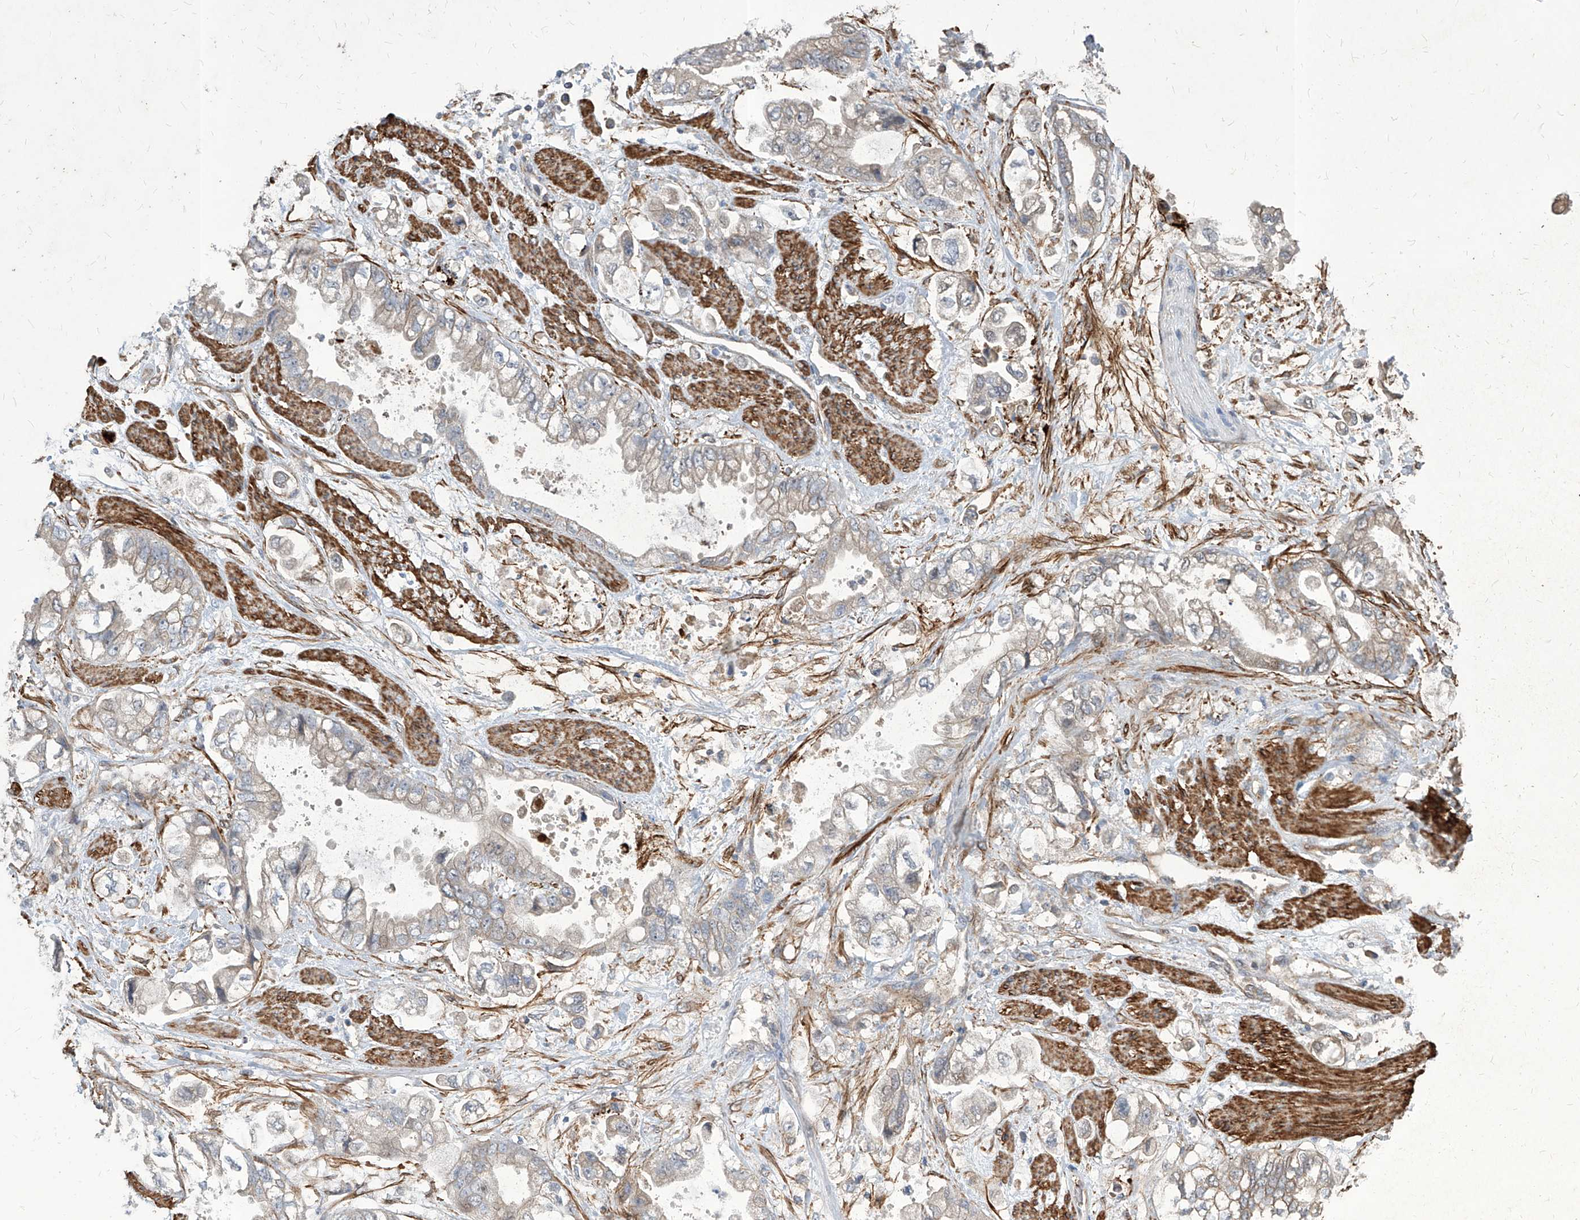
{"staining": {"intensity": "weak", "quantity": "25%-75%", "location": "cytoplasmic/membranous"}, "tissue": "stomach cancer", "cell_type": "Tumor cells", "image_type": "cancer", "snomed": [{"axis": "morphology", "description": "Adenocarcinoma, NOS"}, {"axis": "topography", "description": "Stomach"}], "caption": "Stomach cancer (adenocarcinoma) tissue reveals weak cytoplasmic/membranous staining in about 25%-75% of tumor cells", "gene": "FAM83B", "patient": {"sex": "male", "age": 62}}